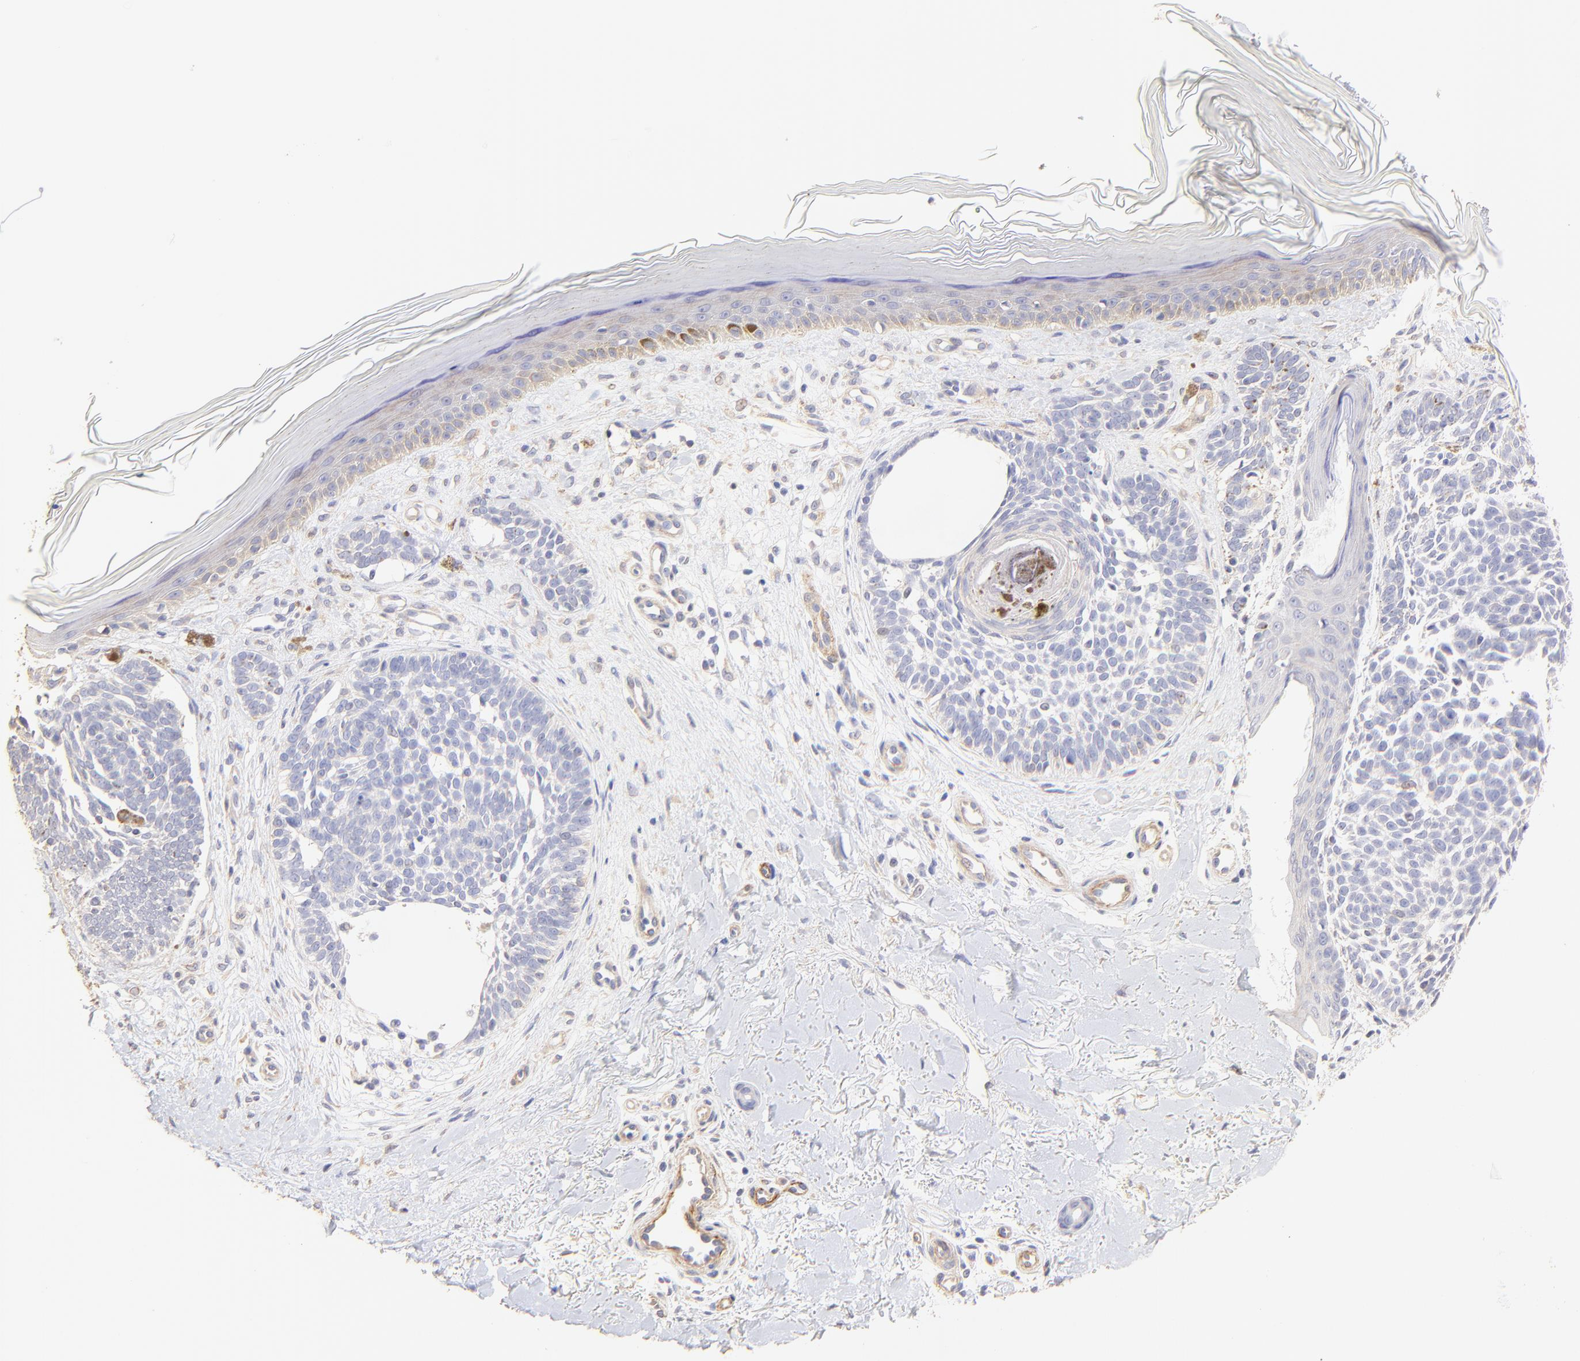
{"staining": {"intensity": "negative", "quantity": "none", "location": "none"}, "tissue": "skin cancer", "cell_type": "Tumor cells", "image_type": "cancer", "snomed": [{"axis": "morphology", "description": "Normal tissue, NOS"}, {"axis": "morphology", "description": "Basal cell carcinoma"}, {"axis": "topography", "description": "Skin"}], "caption": "DAB (3,3'-diaminobenzidine) immunohistochemical staining of basal cell carcinoma (skin) reveals no significant expression in tumor cells.", "gene": "ACTRT1", "patient": {"sex": "female", "age": 58}}